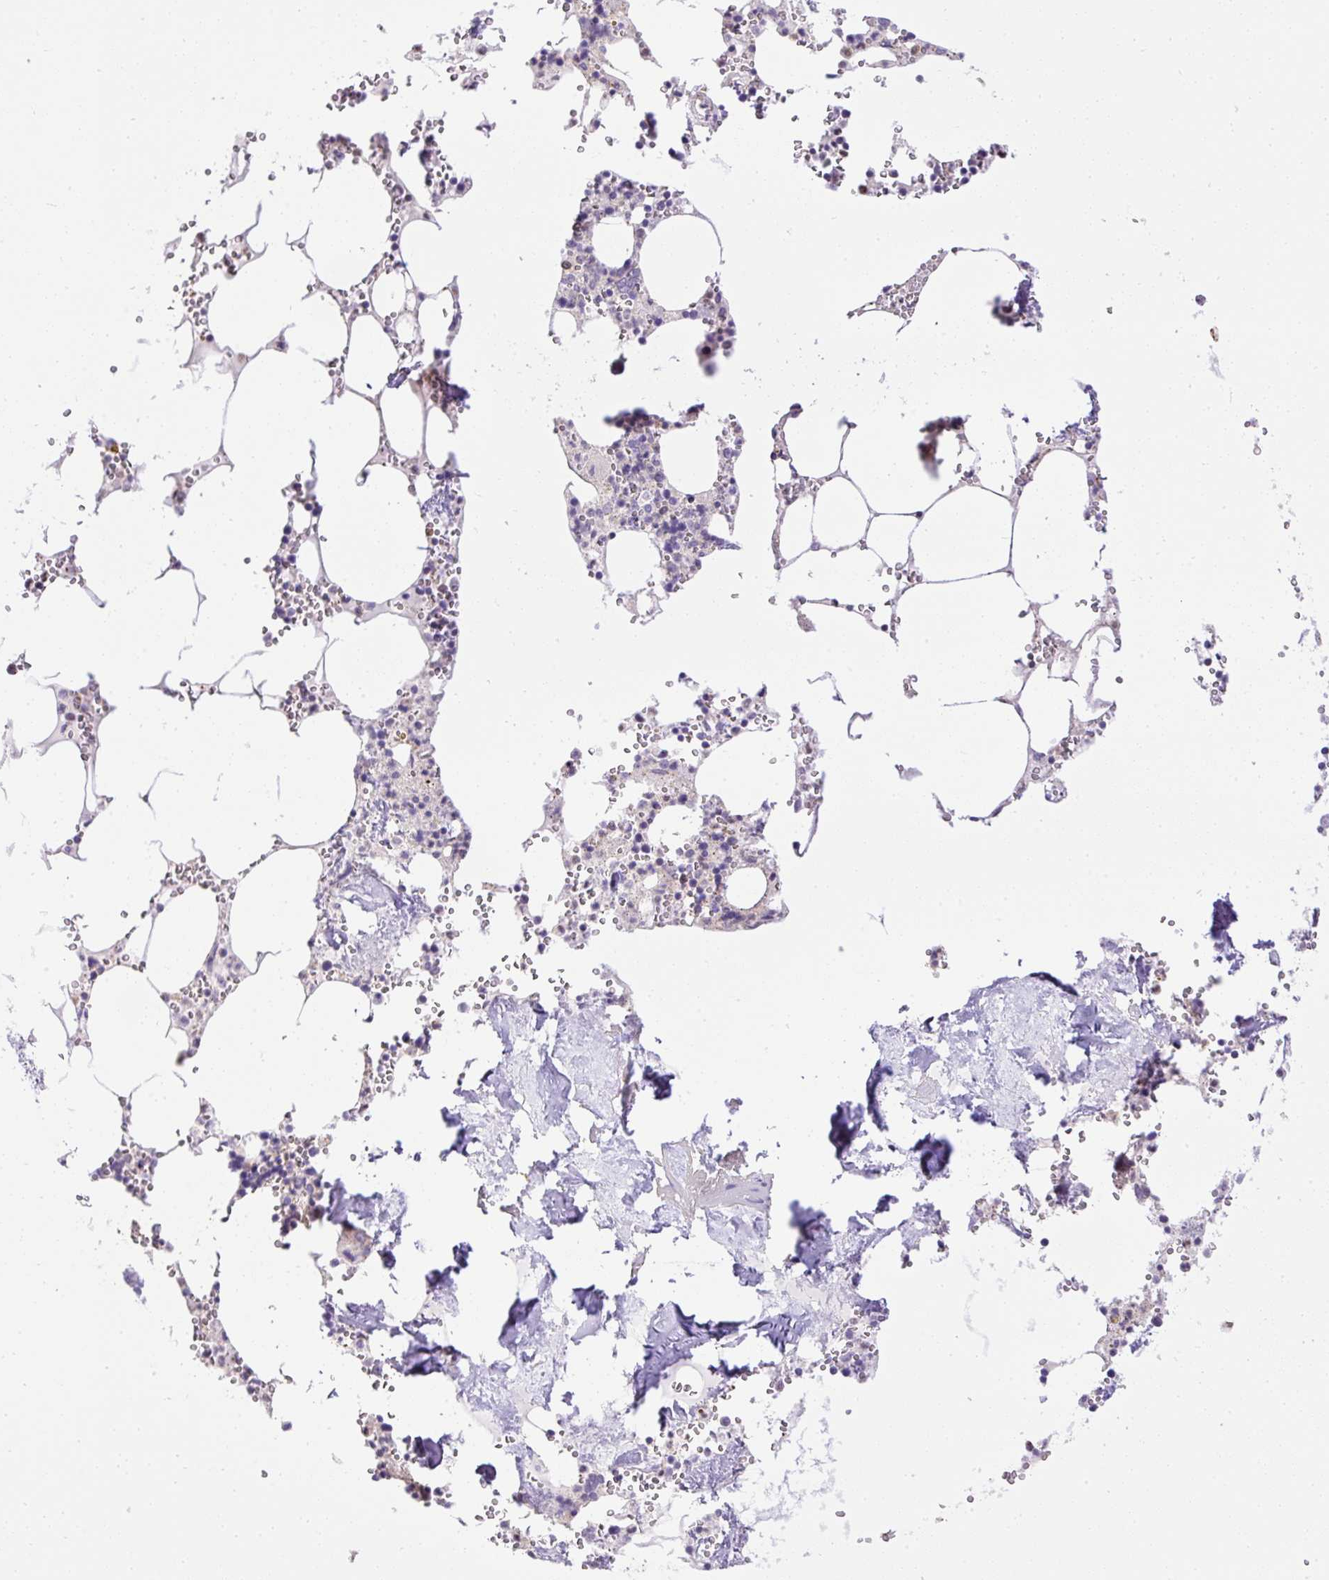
{"staining": {"intensity": "negative", "quantity": "none", "location": "none"}, "tissue": "bone marrow", "cell_type": "Hematopoietic cells", "image_type": "normal", "snomed": [{"axis": "morphology", "description": "Normal tissue, NOS"}, {"axis": "topography", "description": "Bone marrow"}], "caption": "The IHC photomicrograph has no significant expression in hematopoietic cells of bone marrow. The staining is performed using DAB brown chromogen with nuclei counter-stained in using hematoxylin.", "gene": "CFAP47", "patient": {"sex": "male", "age": 54}}